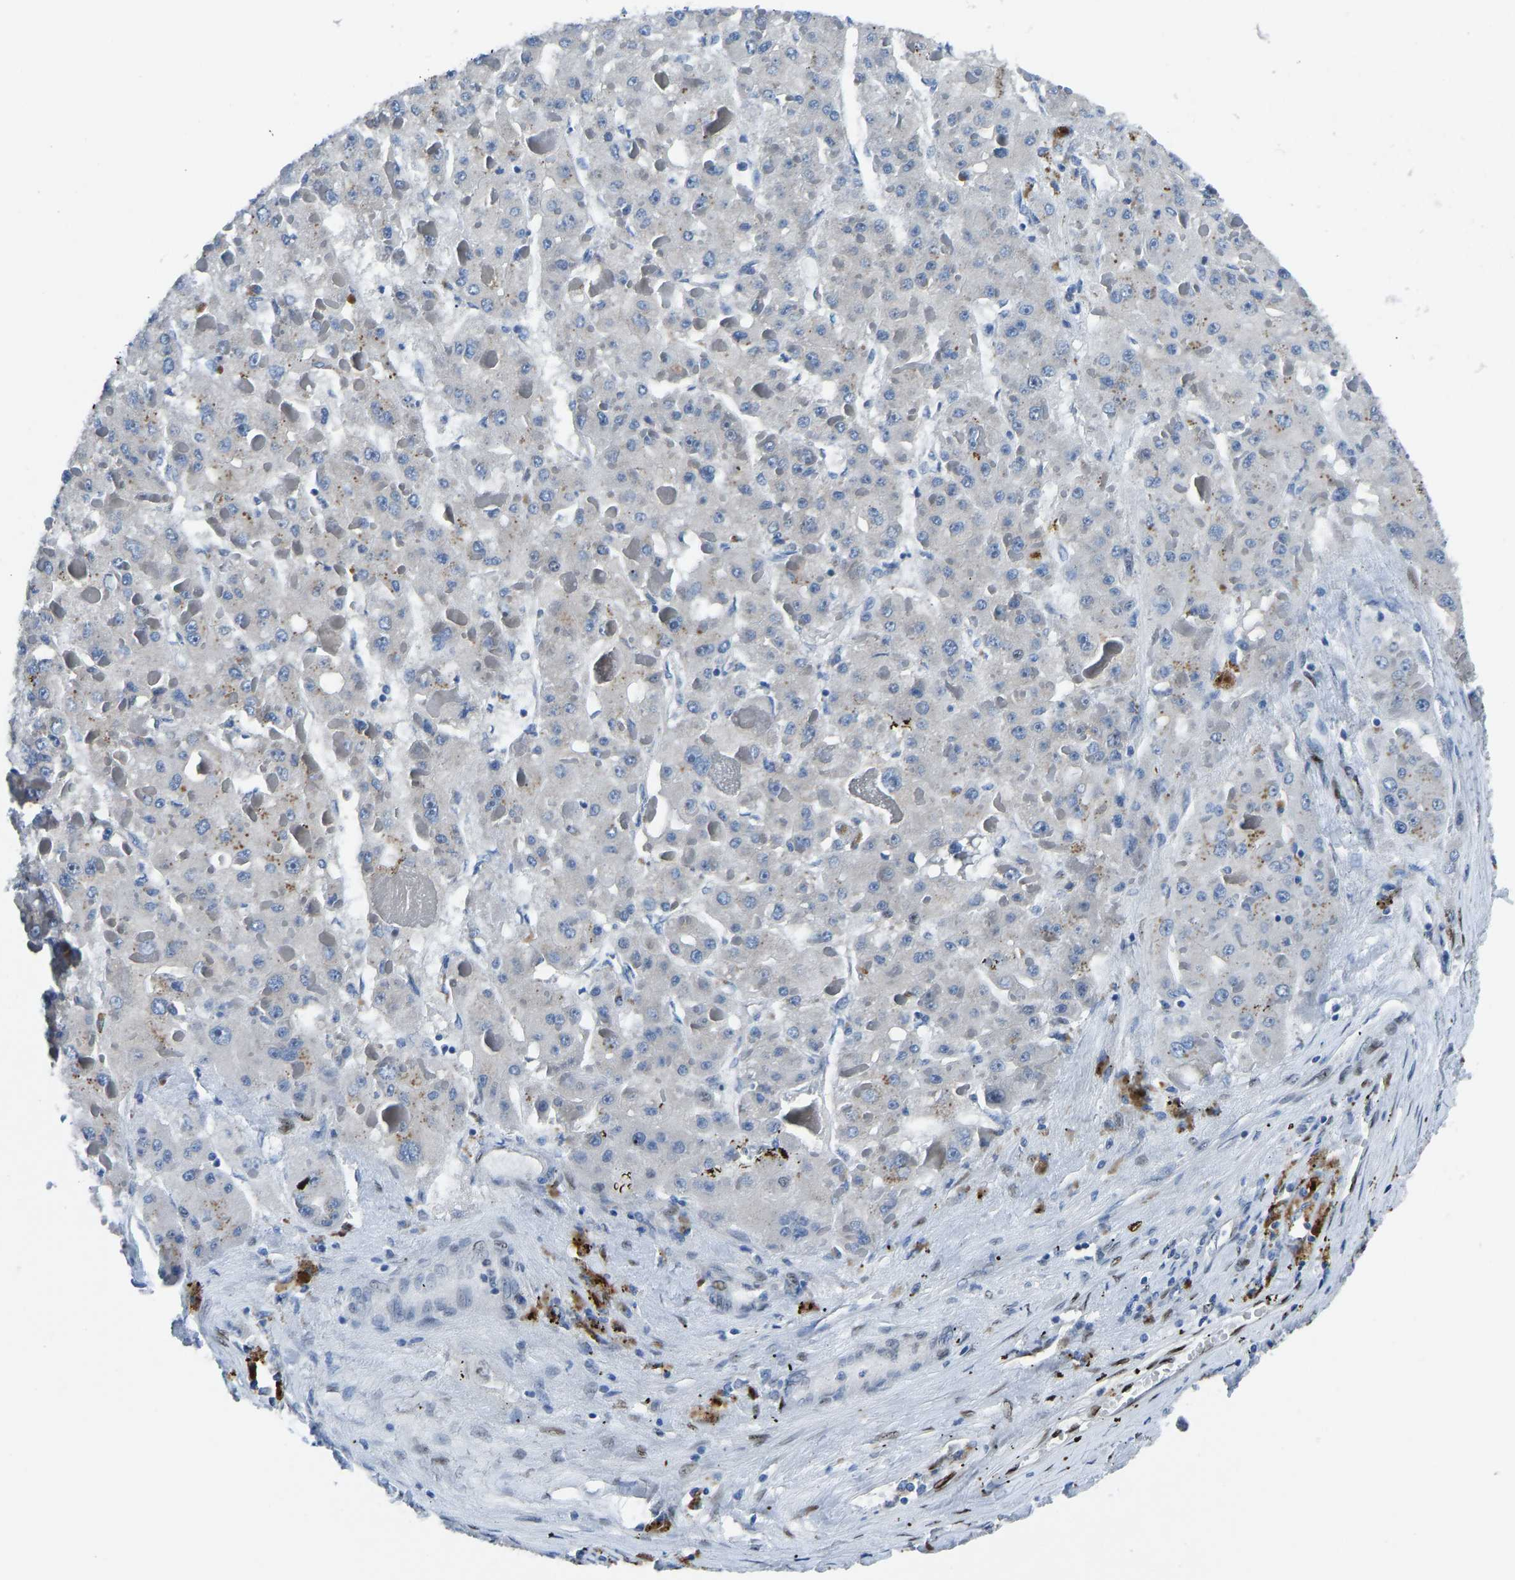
{"staining": {"intensity": "negative", "quantity": "none", "location": "none"}, "tissue": "liver cancer", "cell_type": "Tumor cells", "image_type": "cancer", "snomed": [{"axis": "morphology", "description": "Carcinoma, Hepatocellular, NOS"}, {"axis": "topography", "description": "Liver"}], "caption": "A high-resolution micrograph shows immunohistochemistry staining of liver cancer (hepatocellular carcinoma), which demonstrates no significant expression in tumor cells.", "gene": "EGR1", "patient": {"sex": "female", "age": 73}}